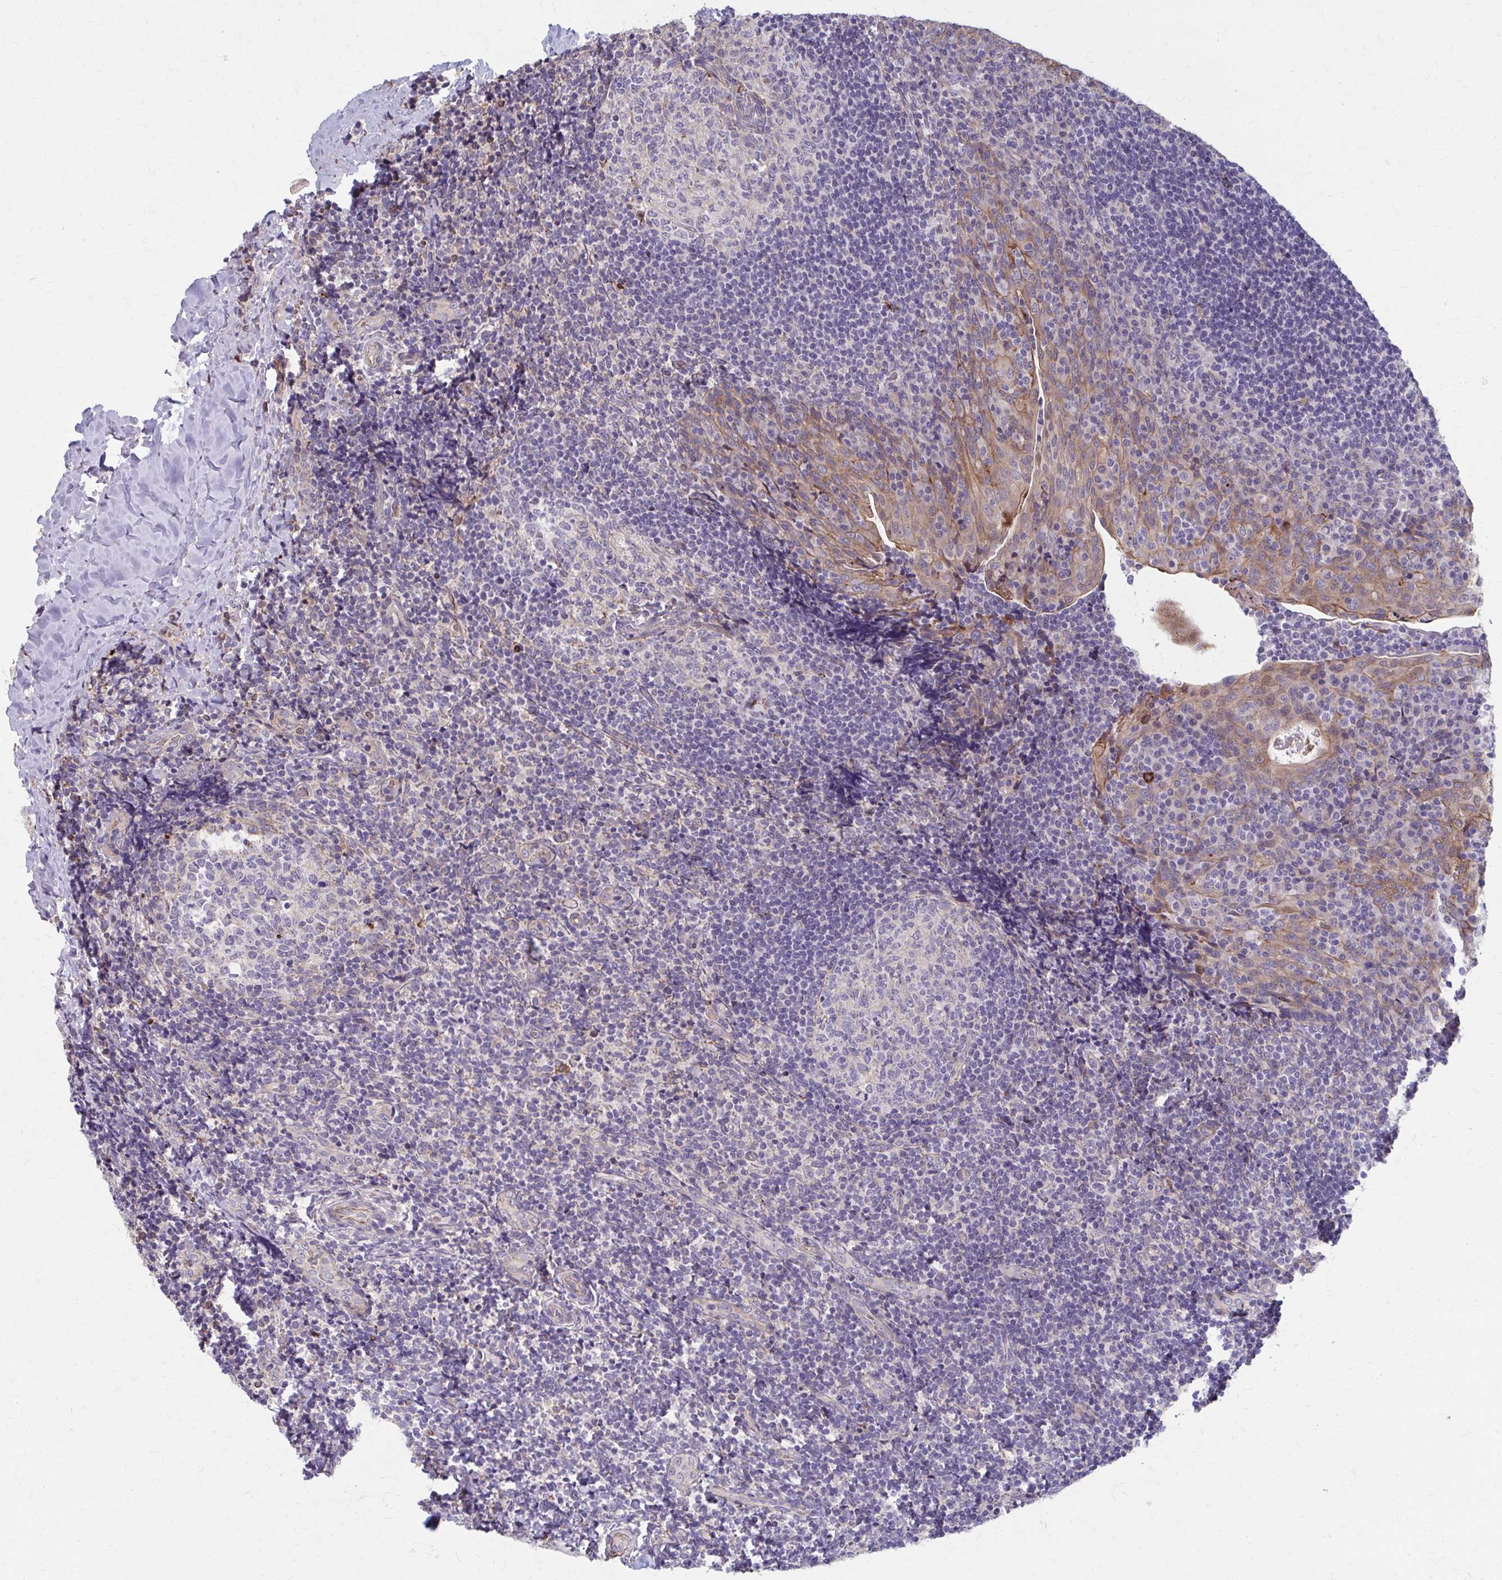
{"staining": {"intensity": "negative", "quantity": "none", "location": "none"}, "tissue": "tonsil", "cell_type": "Germinal center cells", "image_type": "normal", "snomed": [{"axis": "morphology", "description": "Normal tissue, NOS"}, {"axis": "topography", "description": "Tonsil"}], "caption": "DAB immunohistochemical staining of benign tonsil exhibits no significant expression in germinal center cells.", "gene": "MMP14", "patient": {"sex": "male", "age": 17}}